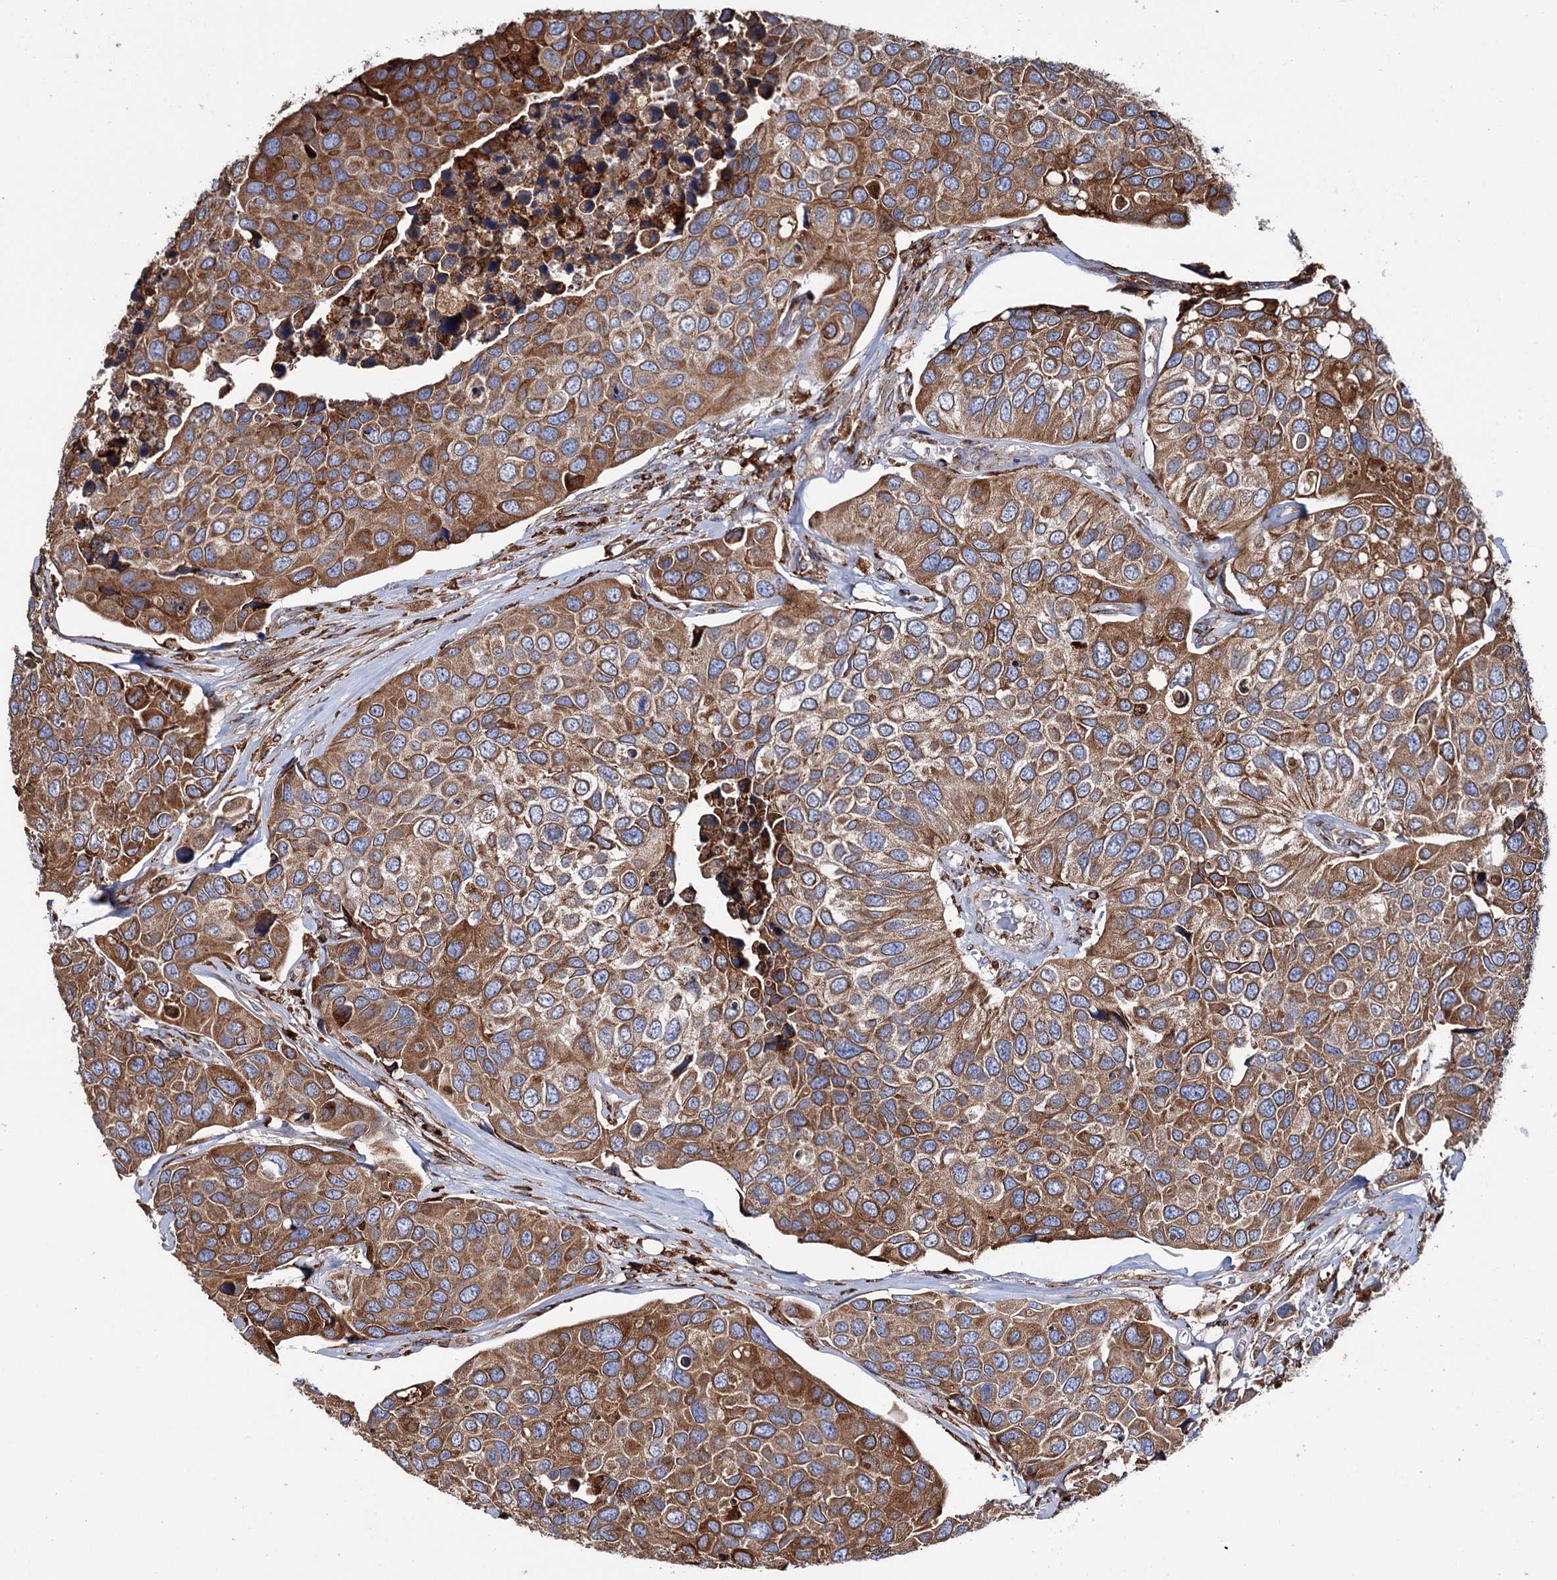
{"staining": {"intensity": "moderate", "quantity": ">75%", "location": "cytoplasmic/membranous"}, "tissue": "urothelial cancer", "cell_type": "Tumor cells", "image_type": "cancer", "snomed": [{"axis": "morphology", "description": "Urothelial carcinoma, High grade"}, {"axis": "topography", "description": "Urinary bladder"}], "caption": "Immunohistochemical staining of human urothelial cancer reveals medium levels of moderate cytoplasmic/membranous positivity in approximately >75% of tumor cells.", "gene": "ERP29", "patient": {"sex": "male", "age": 74}}